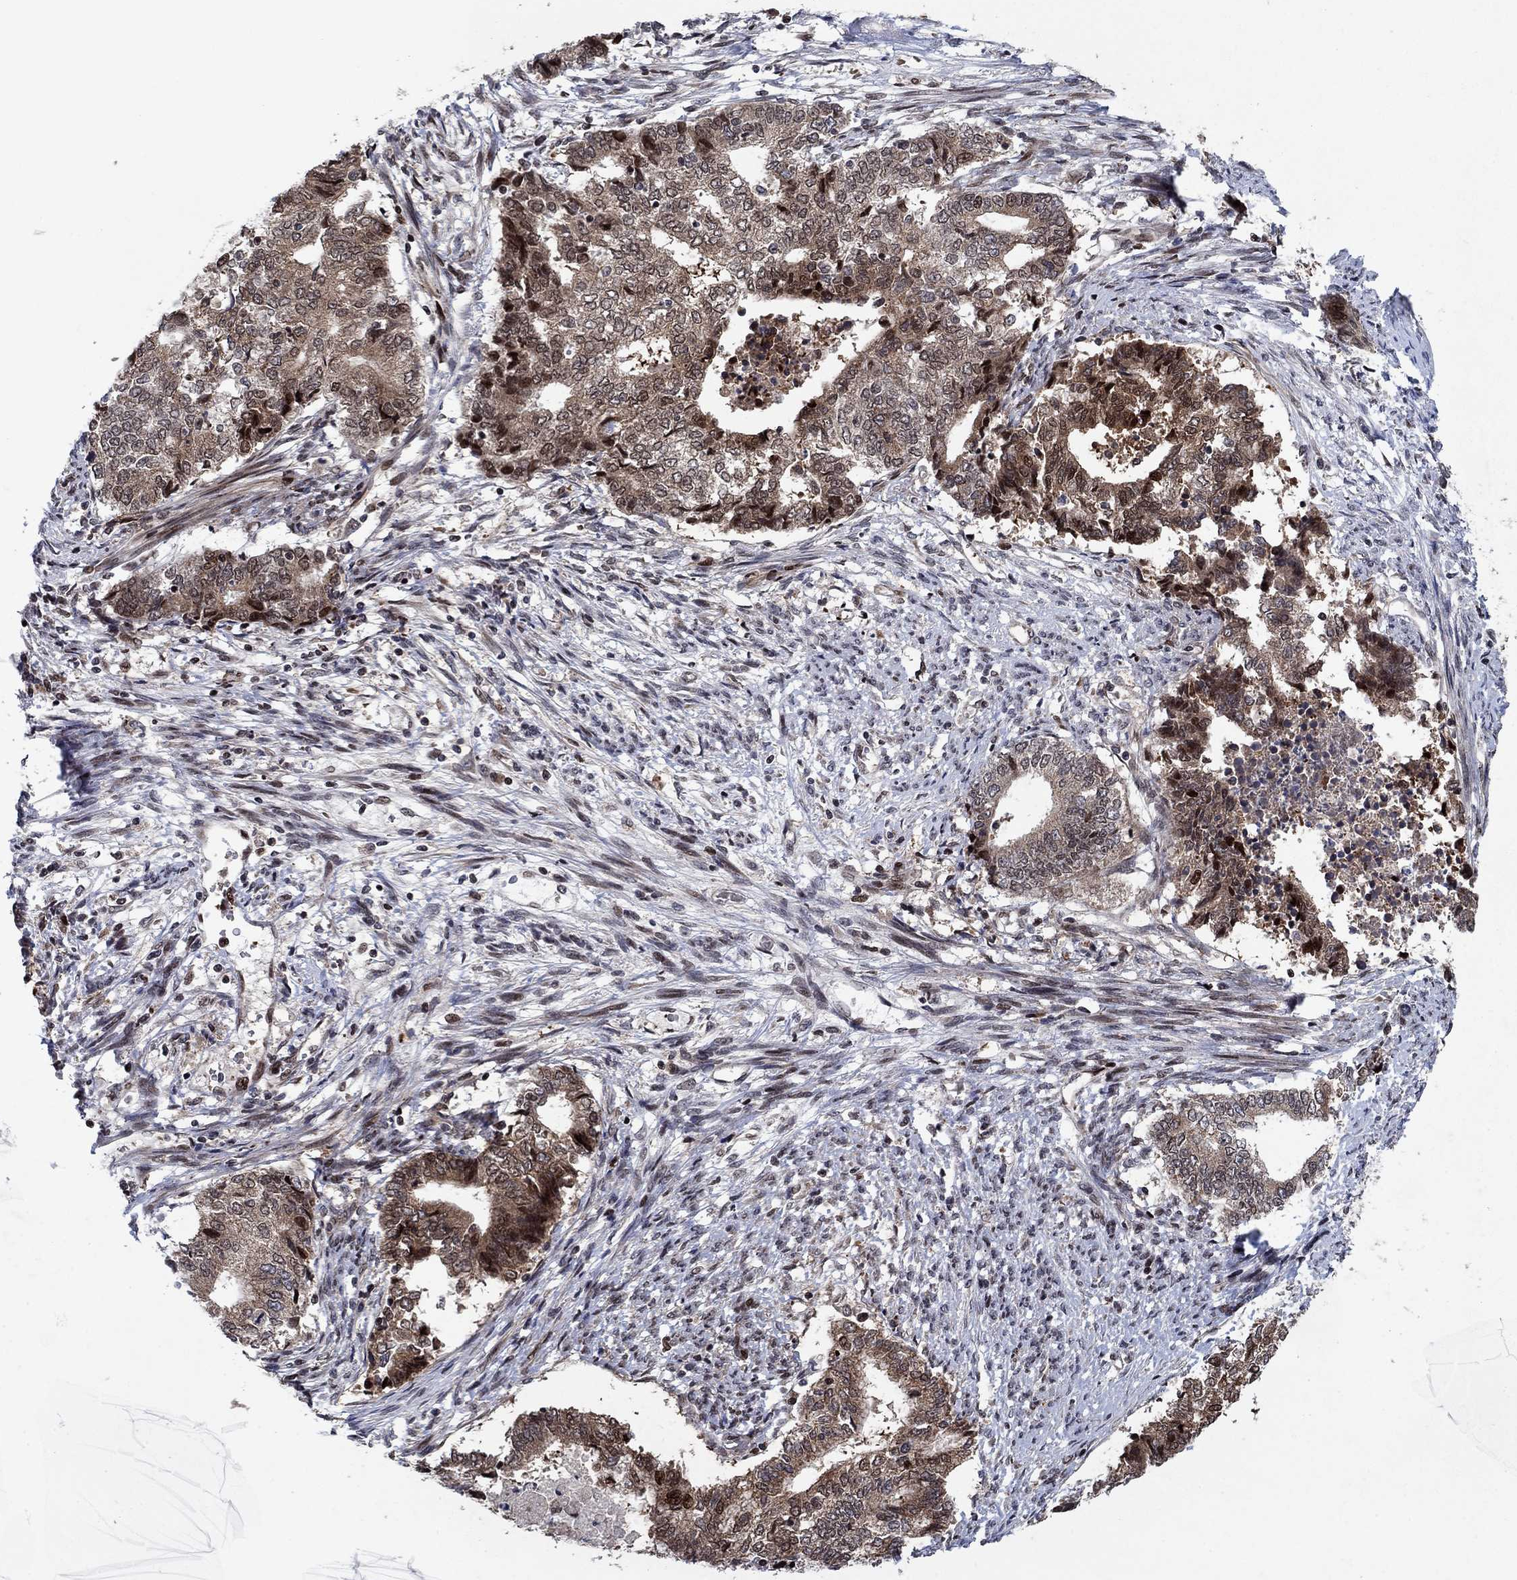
{"staining": {"intensity": "strong", "quantity": "25%-75%", "location": "cytoplasmic/membranous,nuclear"}, "tissue": "endometrial cancer", "cell_type": "Tumor cells", "image_type": "cancer", "snomed": [{"axis": "morphology", "description": "Adenocarcinoma, NOS"}, {"axis": "topography", "description": "Endometrium"}], "caption": "Immunohistochemistry (DAB (3,3'-diaminobenzidine)) staining of adenocarcinoma (endometrial) exhibits strong cytoplasmic/membranous and nuclear protein positivity in about 25%-75% of tumor cells. The protein is shown in brown color, while the nuclei are stained blue.", "gene": "PRICKLE4", "patient": {"sex": "female", "age": 65}}